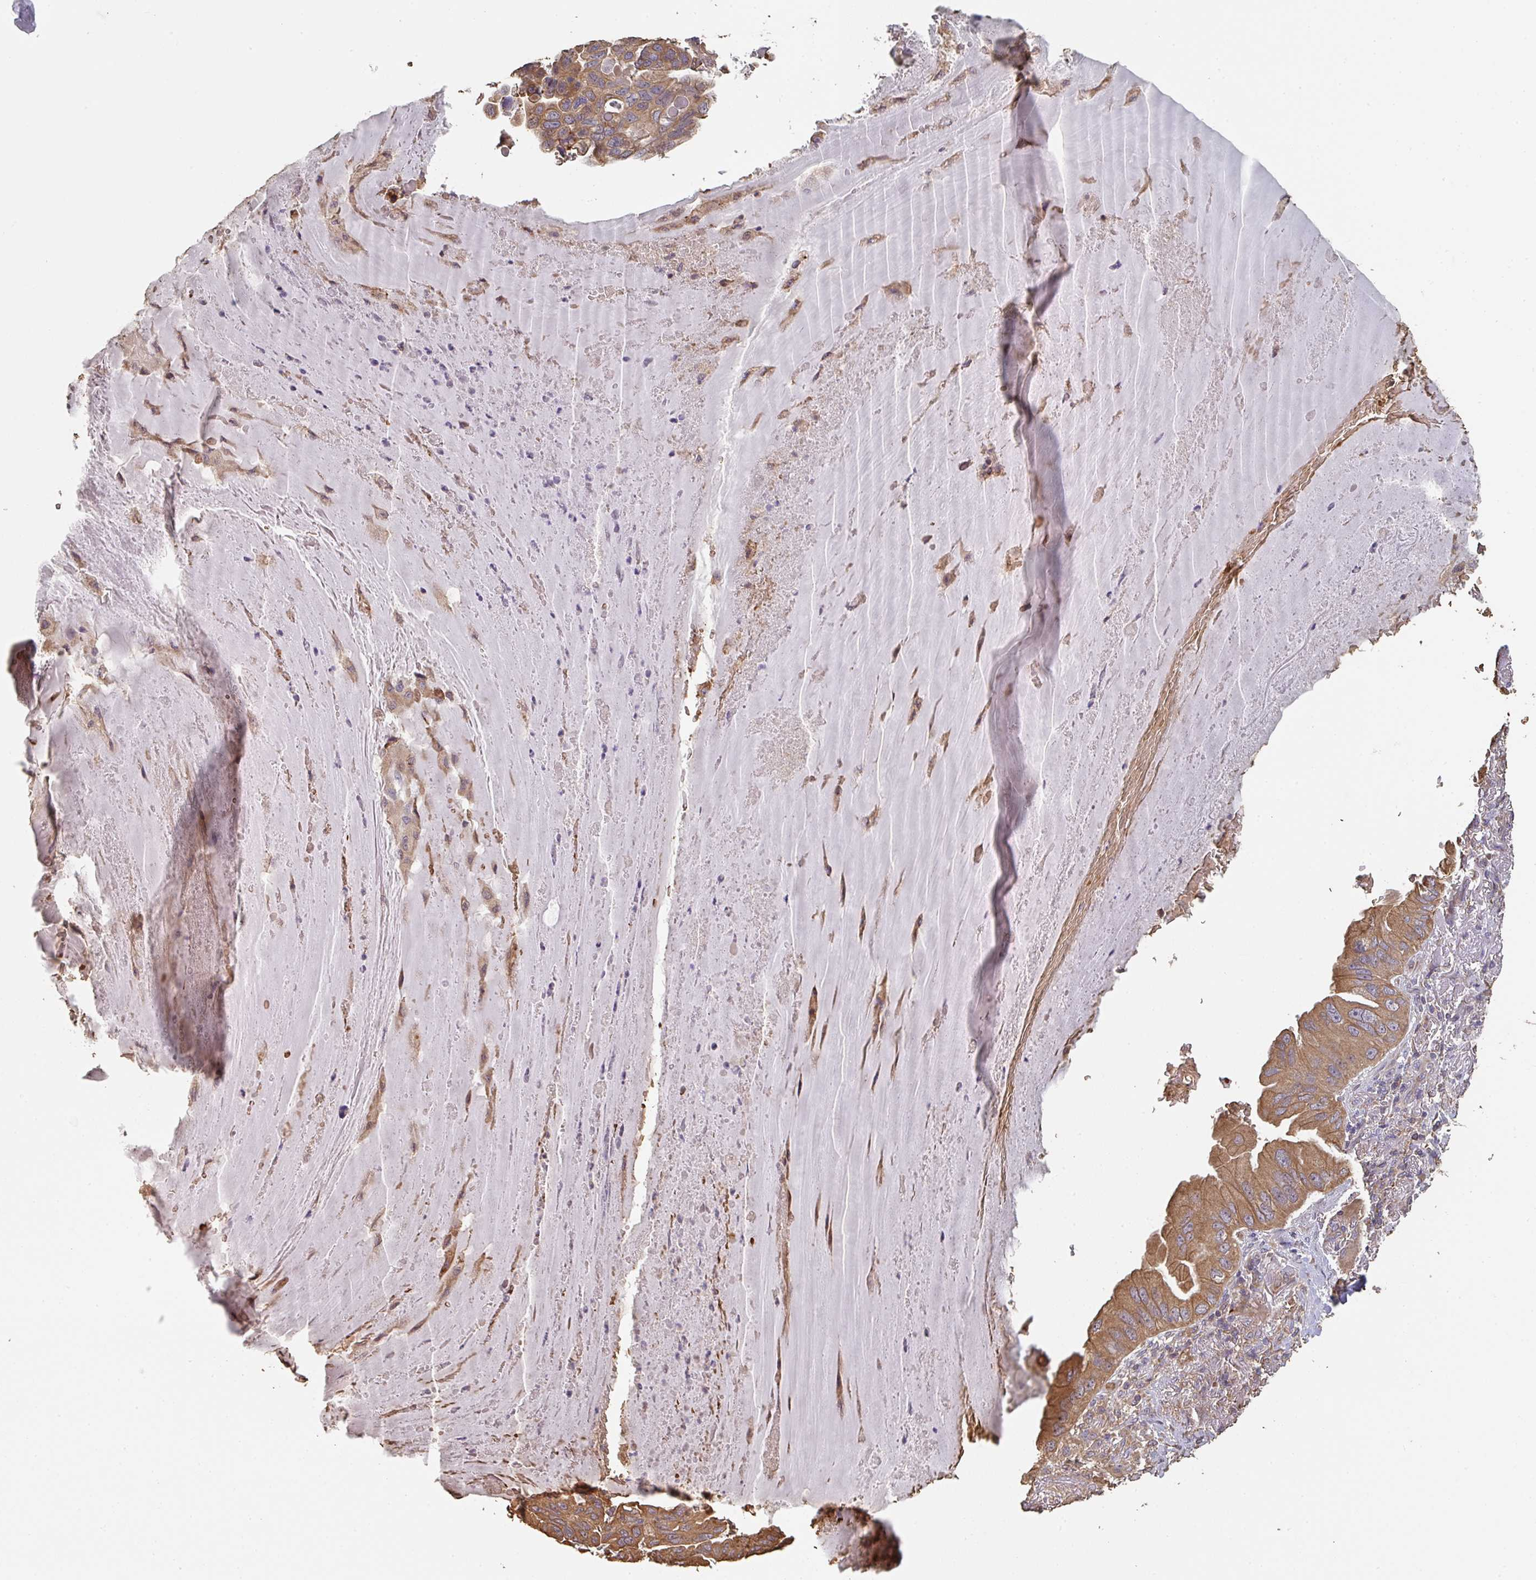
{"staining": {"intensity": "moderate", "quantity": ">75%", "location": "cytoplasmic/membranous"}, "tissue": "lung cancer", "cell_type": "Tumor cells", "image_type": "cancer", "snomed": [{"axis": "morphology", "description": "Adenocarcinoma, NOS"}, {"axis": "topography", "description": "Lung"}], "caption": "IHC of lung adenocarcinoma displays medium levels of moderate cytoplasmic/membranous staining in about >75% of tumor cells.", "gene": "POLG", "patient": {"sex": "female", "age": 69}}